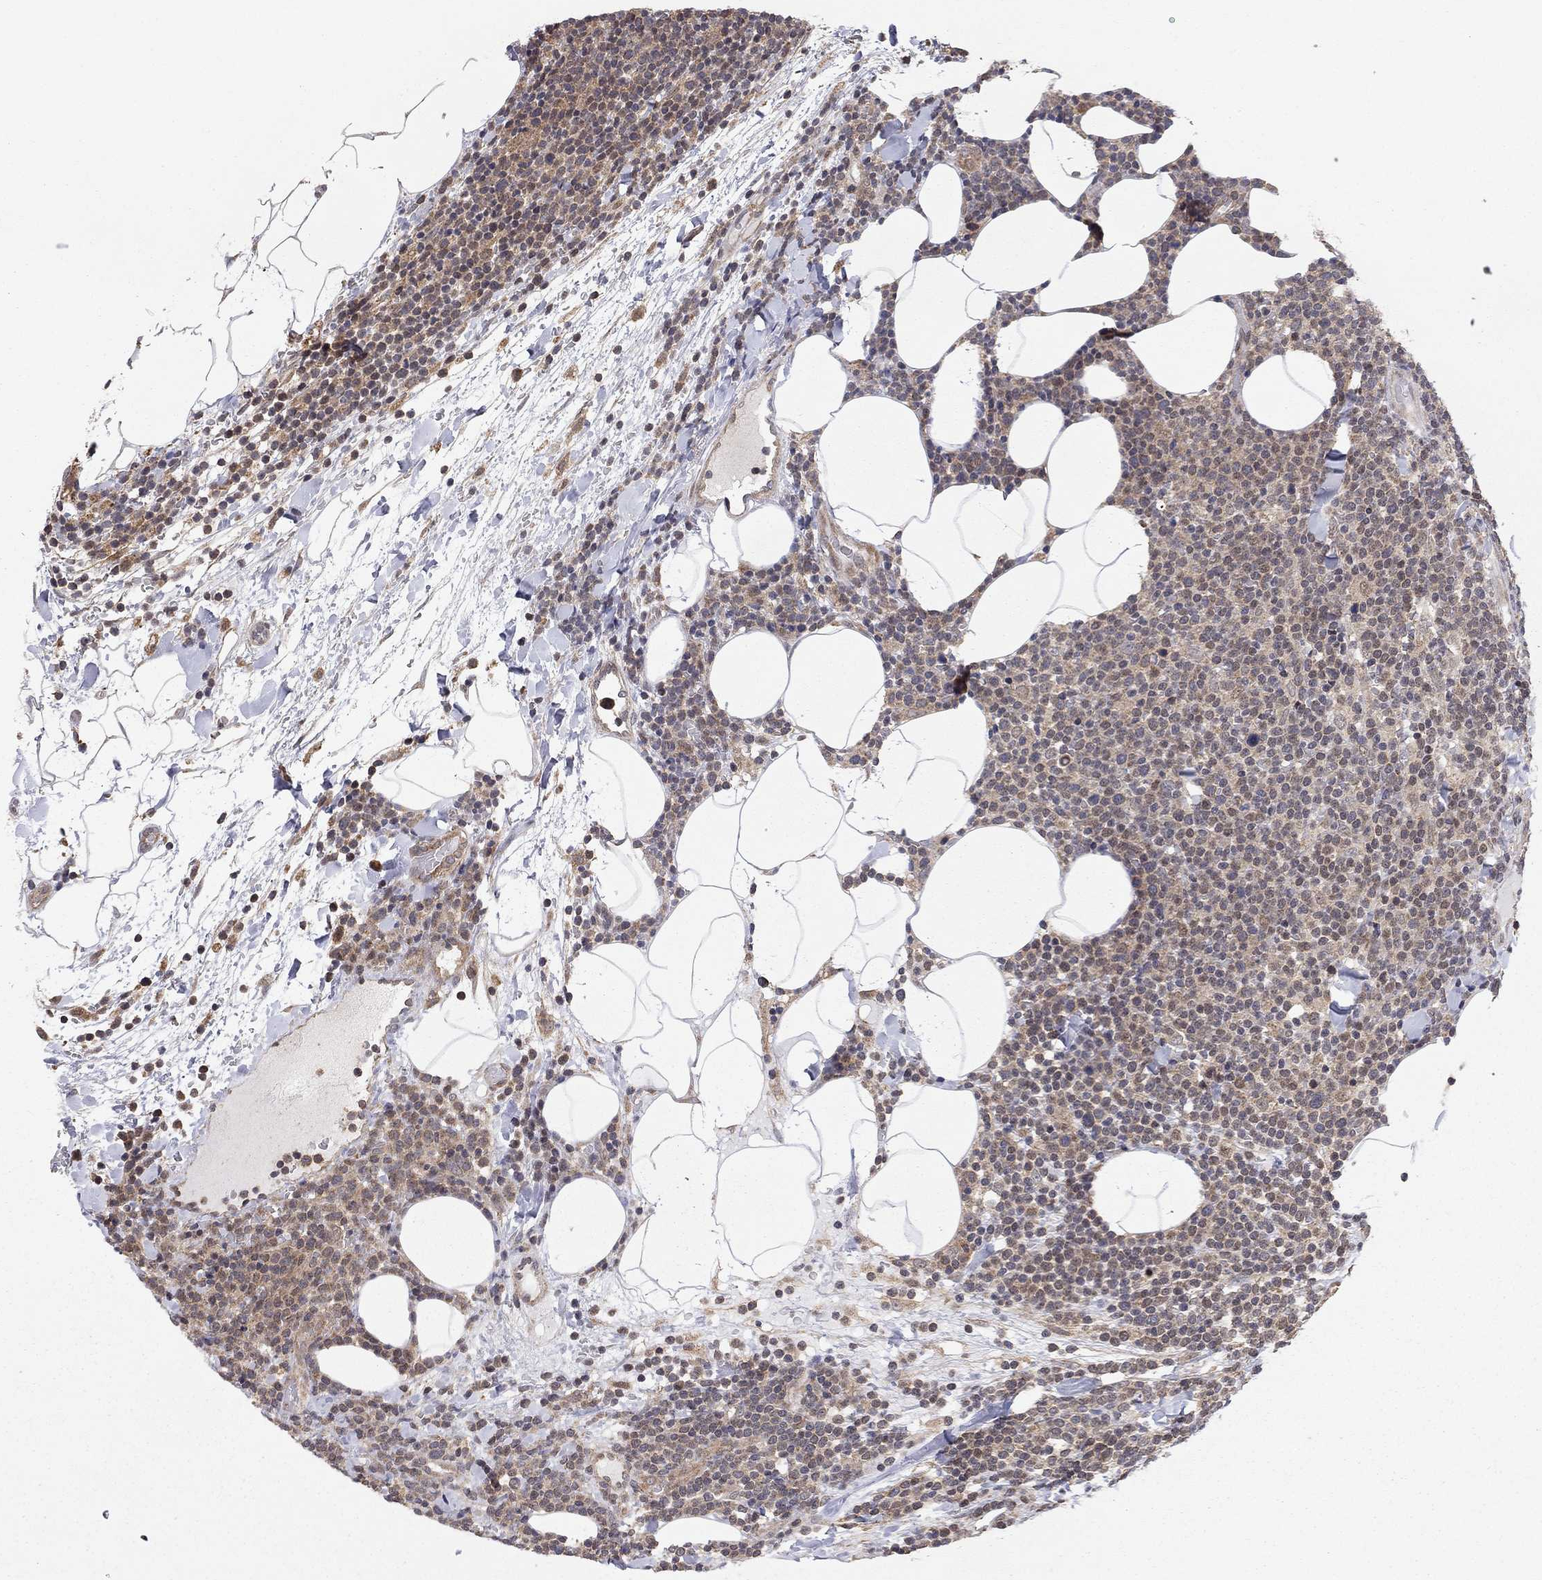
{"staining": {"intensity": "negative", "quantity": "none", "location": "none"}, "tissue": "lymphoma", "cell_type": "Tumor cells", "image_type": "cancer", "snomed": [{"axis": "morphology", "description": "Malignant lymphoma, non-Hodgkin's type, High grade"}, {"axis": "topography", "description": "Lymph node"}], "caption": "Immunohistochemistry (IHC) micrograph of lymphoma stained for a protein (brown), which displays no positivity in tumor cells.", "gene": "TDP1", "patient": {"sex": "male", "age": 61}}